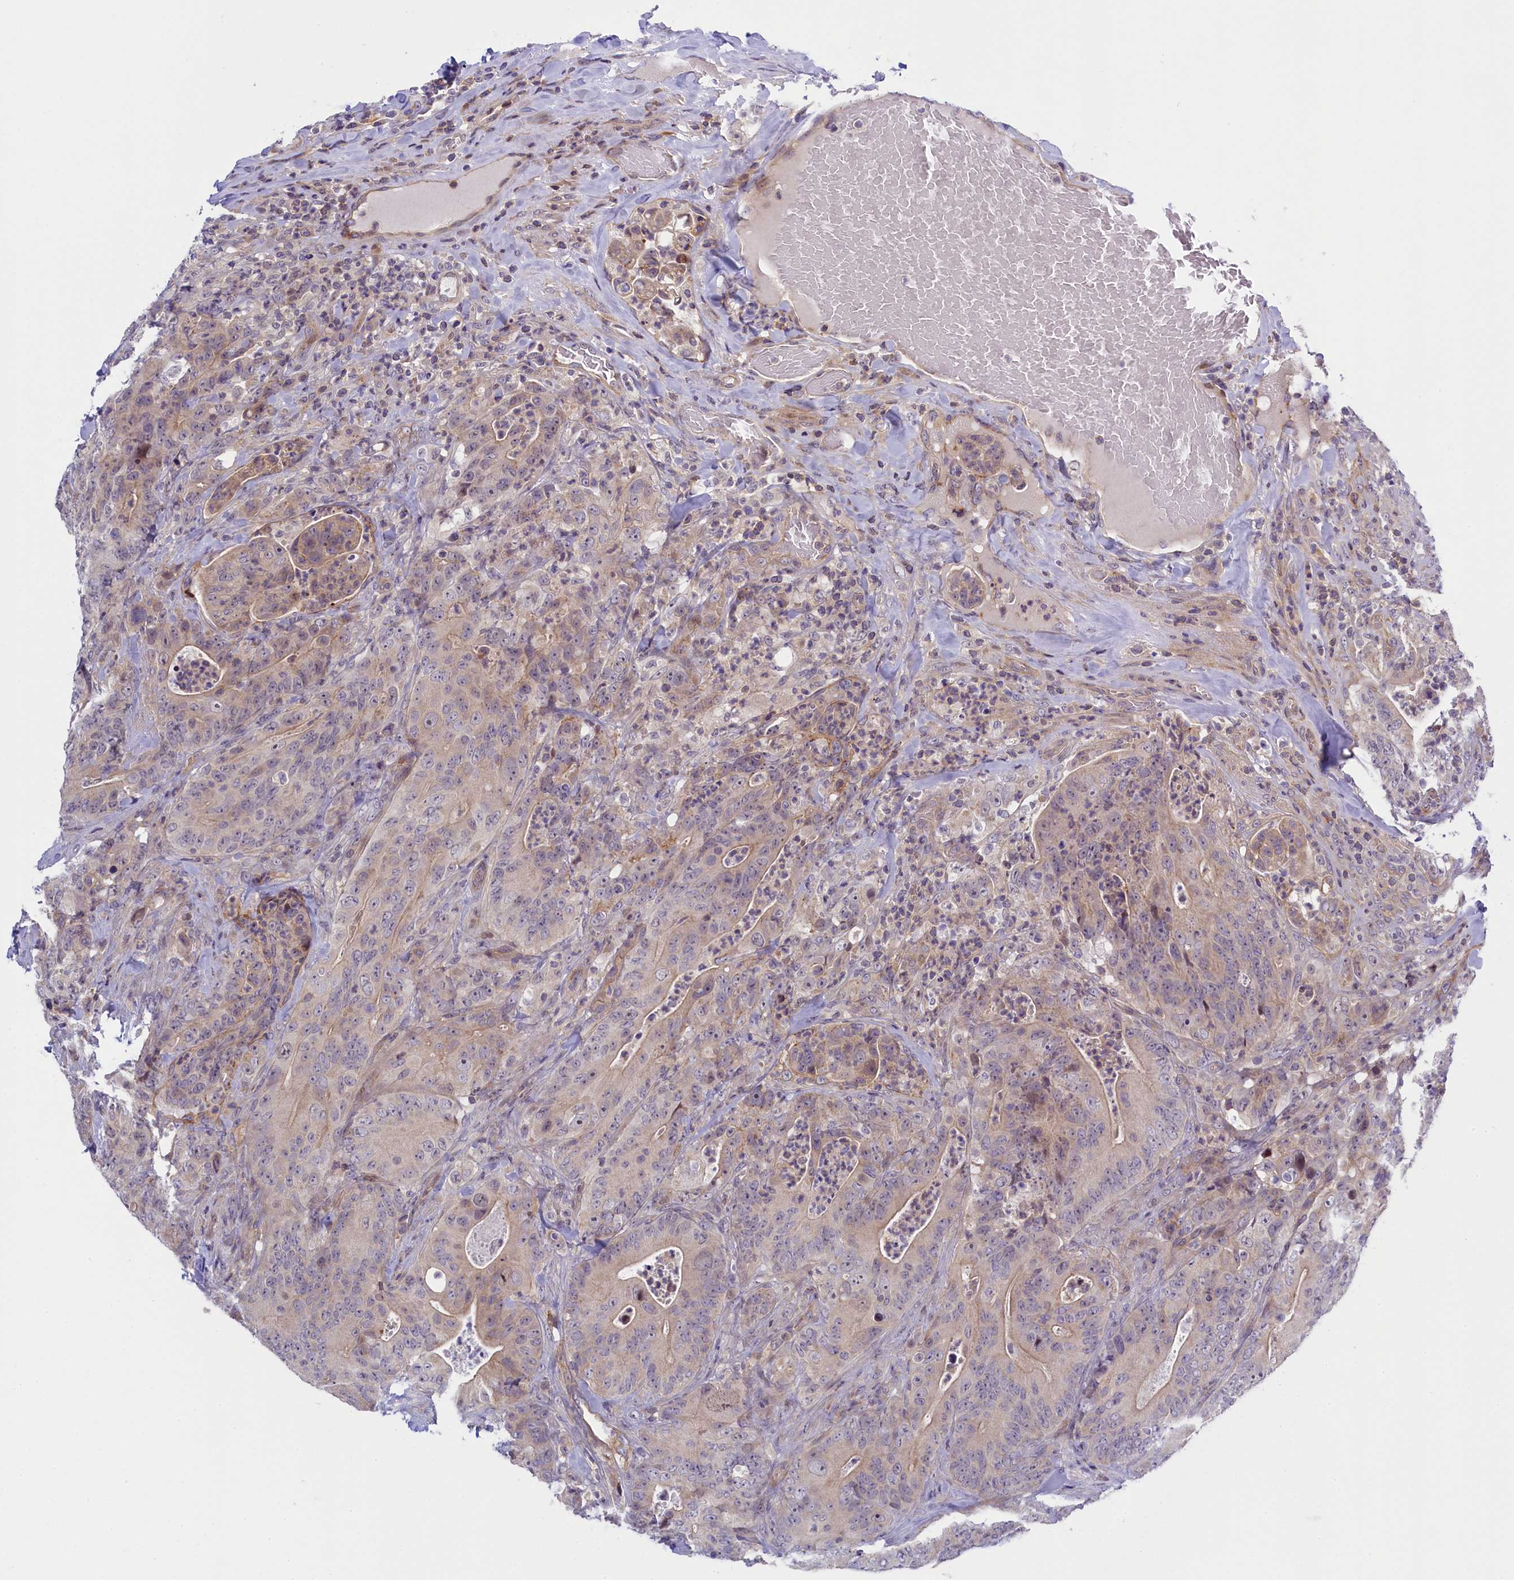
{"staining": {"intensity": "negative", "quantity": "none", "location": "none"}, "tissue": "colorectal cancer", "cell_type": "Tumor cells", "image_type": "cancer", "snomed": [{"axis": "morphology", "description": "Normal tissue, NOS"}, {"axis": "topography", "description": "Colon"}], "caption": "The photomicrograph exhibits no staining of tumor cells in colorectal cancer.", "gene": "CCL23", "patient": {"sex": "female", "age": 82}}